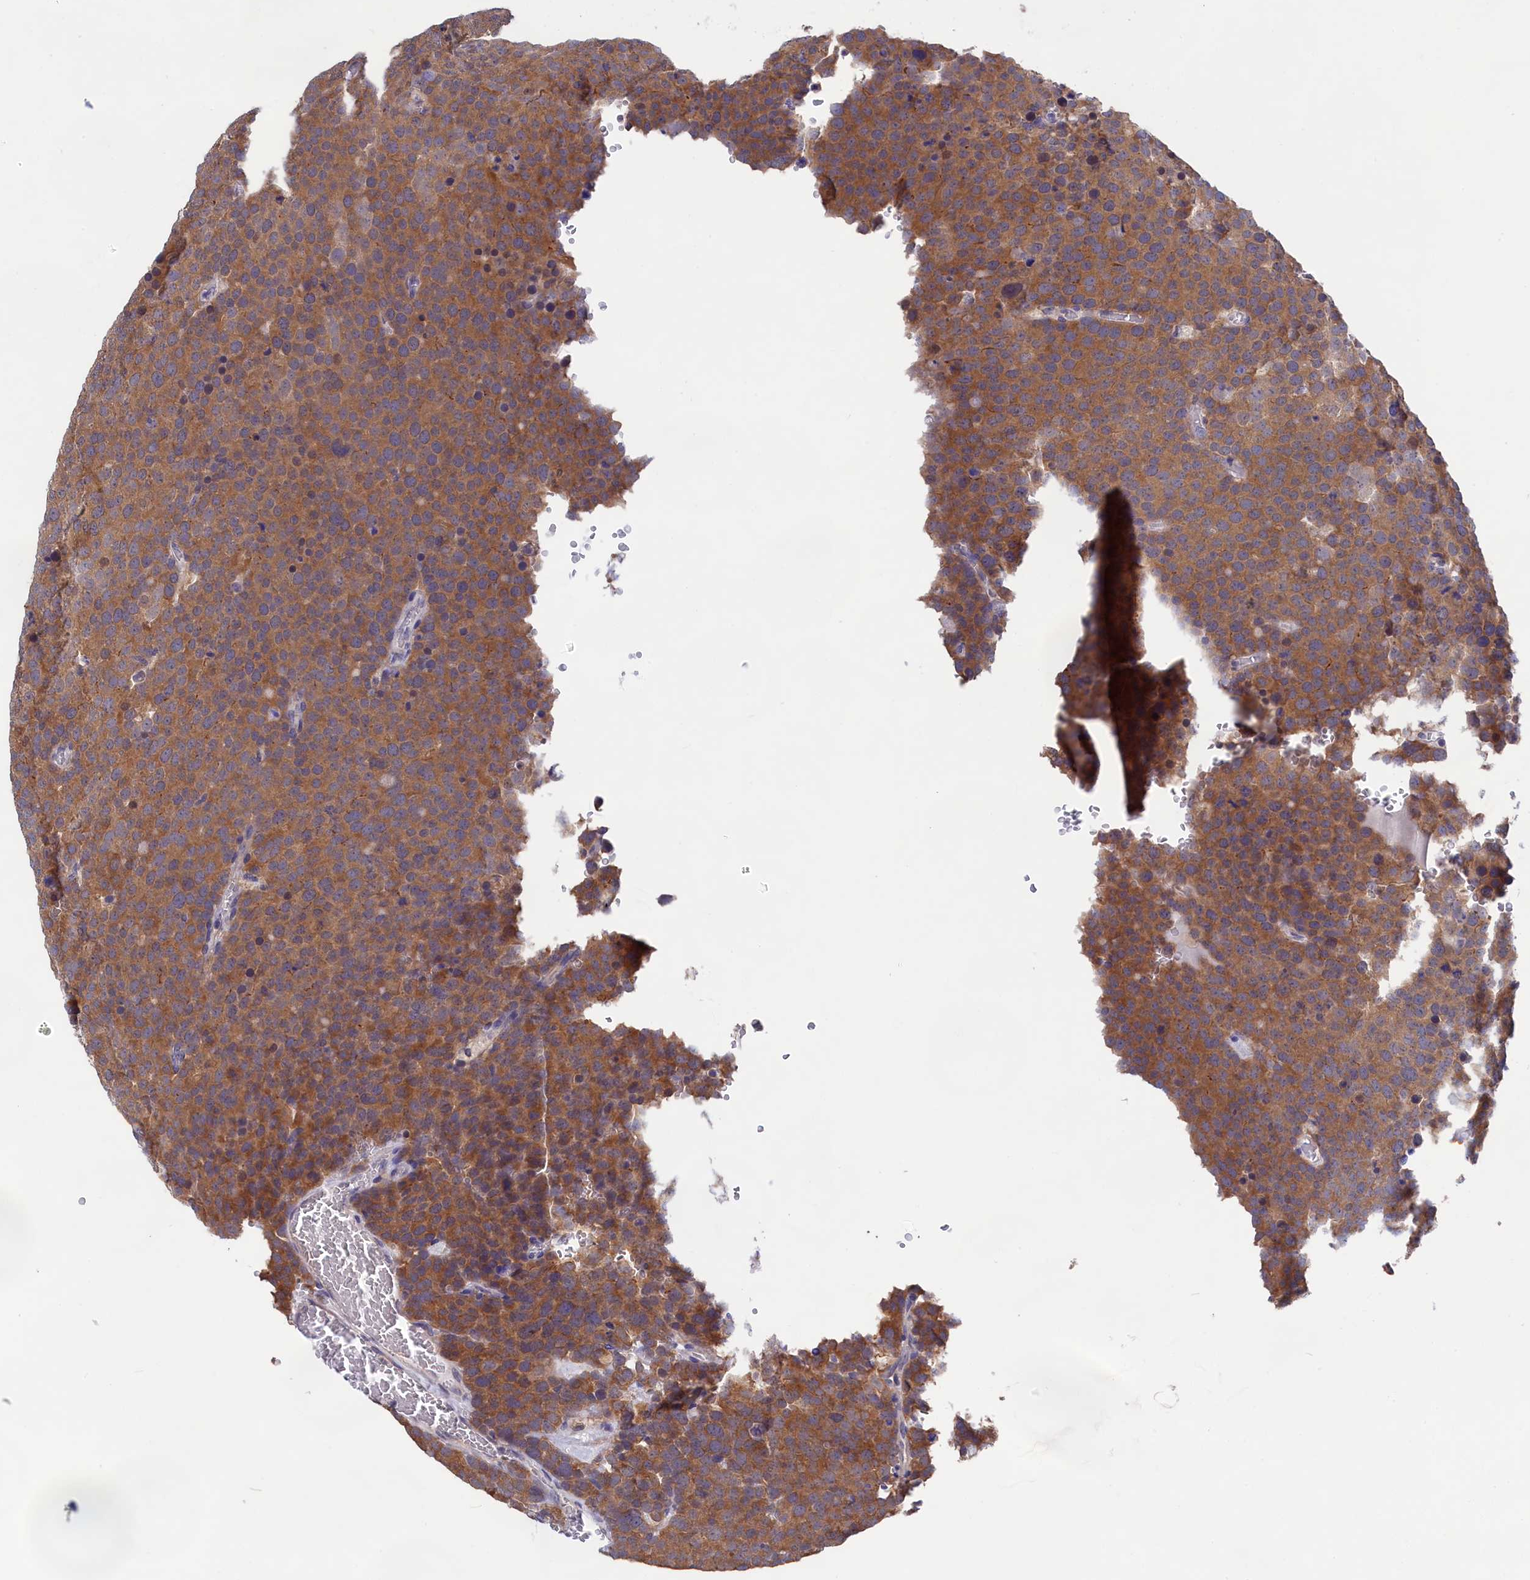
{"staining": {"intensity": "moderate", "quantity": ">75%", "location": "cytoplasmic/membranous"}, "tissue": "testis cancer", "cell_type": "Tumor cells", "image_type": "cancer", "snomed": [{"axis": "morphology", "description": "Seminoma, NOS"}, {"axis": "topography", "description": "Testis"}], "caption": "The image exhibits a brown stain indicating the presence of a protein in the cytoplasmic/membranous of tumor cells in testis cancer.", "gene": "PGP", "patient": {"sex": "male", "age": 71}}